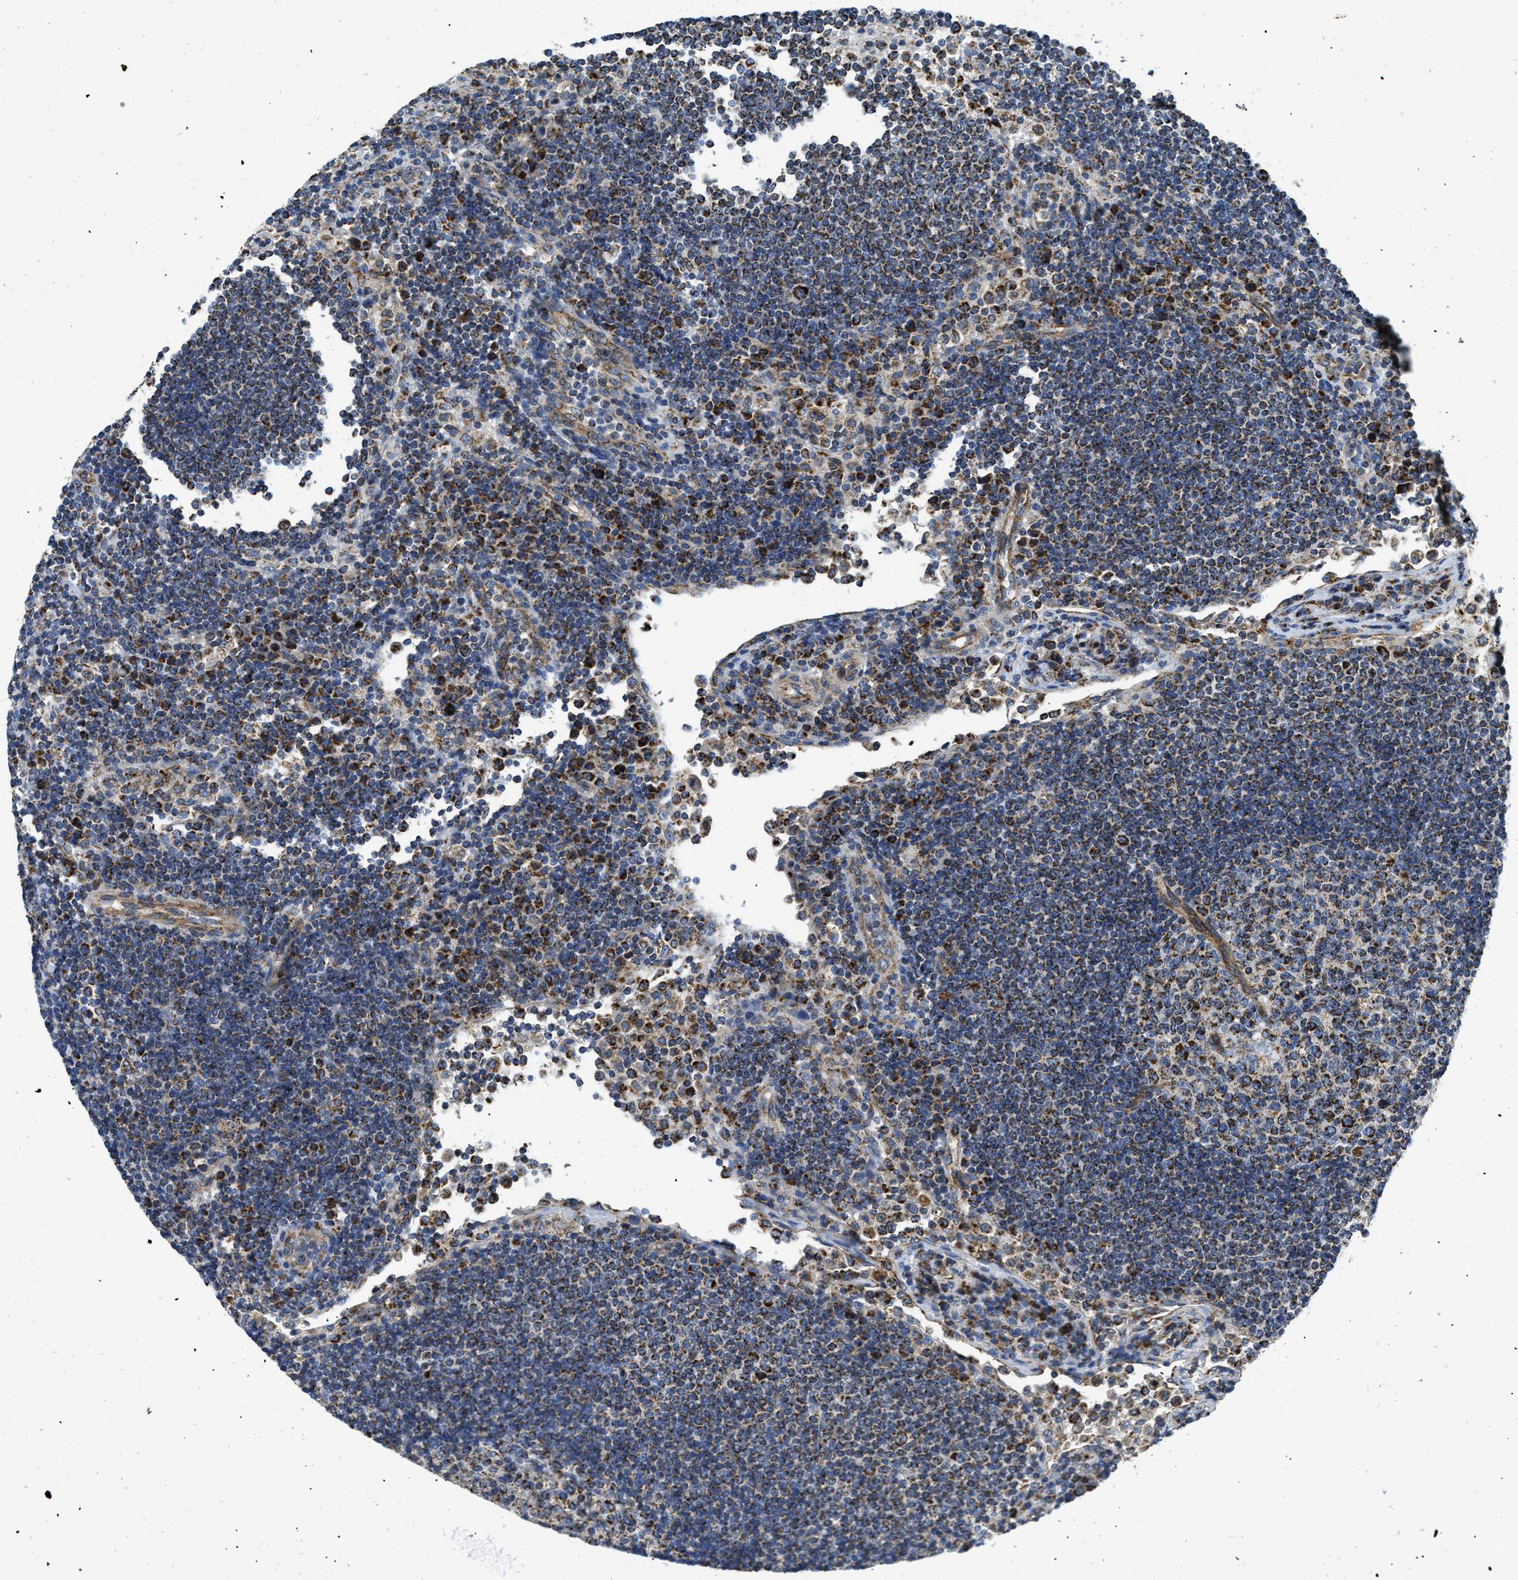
{"staining": {"intensity": "strong", "quantity": ">75%", "location": "cytoplasmic/membranous"}, "tissue": "lymph node", "cell_type": "Germinal center cells", "image_type": "normal", "snomed": [{"axis": "morphology", "description": "Normal tissue, NOS"}, {"axis": "topography", "description": "Lymph node"}], "caption": "Immunohistochemical staining of unremarkable lymph node shows high levels of strong cytoplasmic/membranous positivity in approximately >75% of germinal center cells.", "gene": "STK33", "patient": {"sex": "female", "age": 53}}